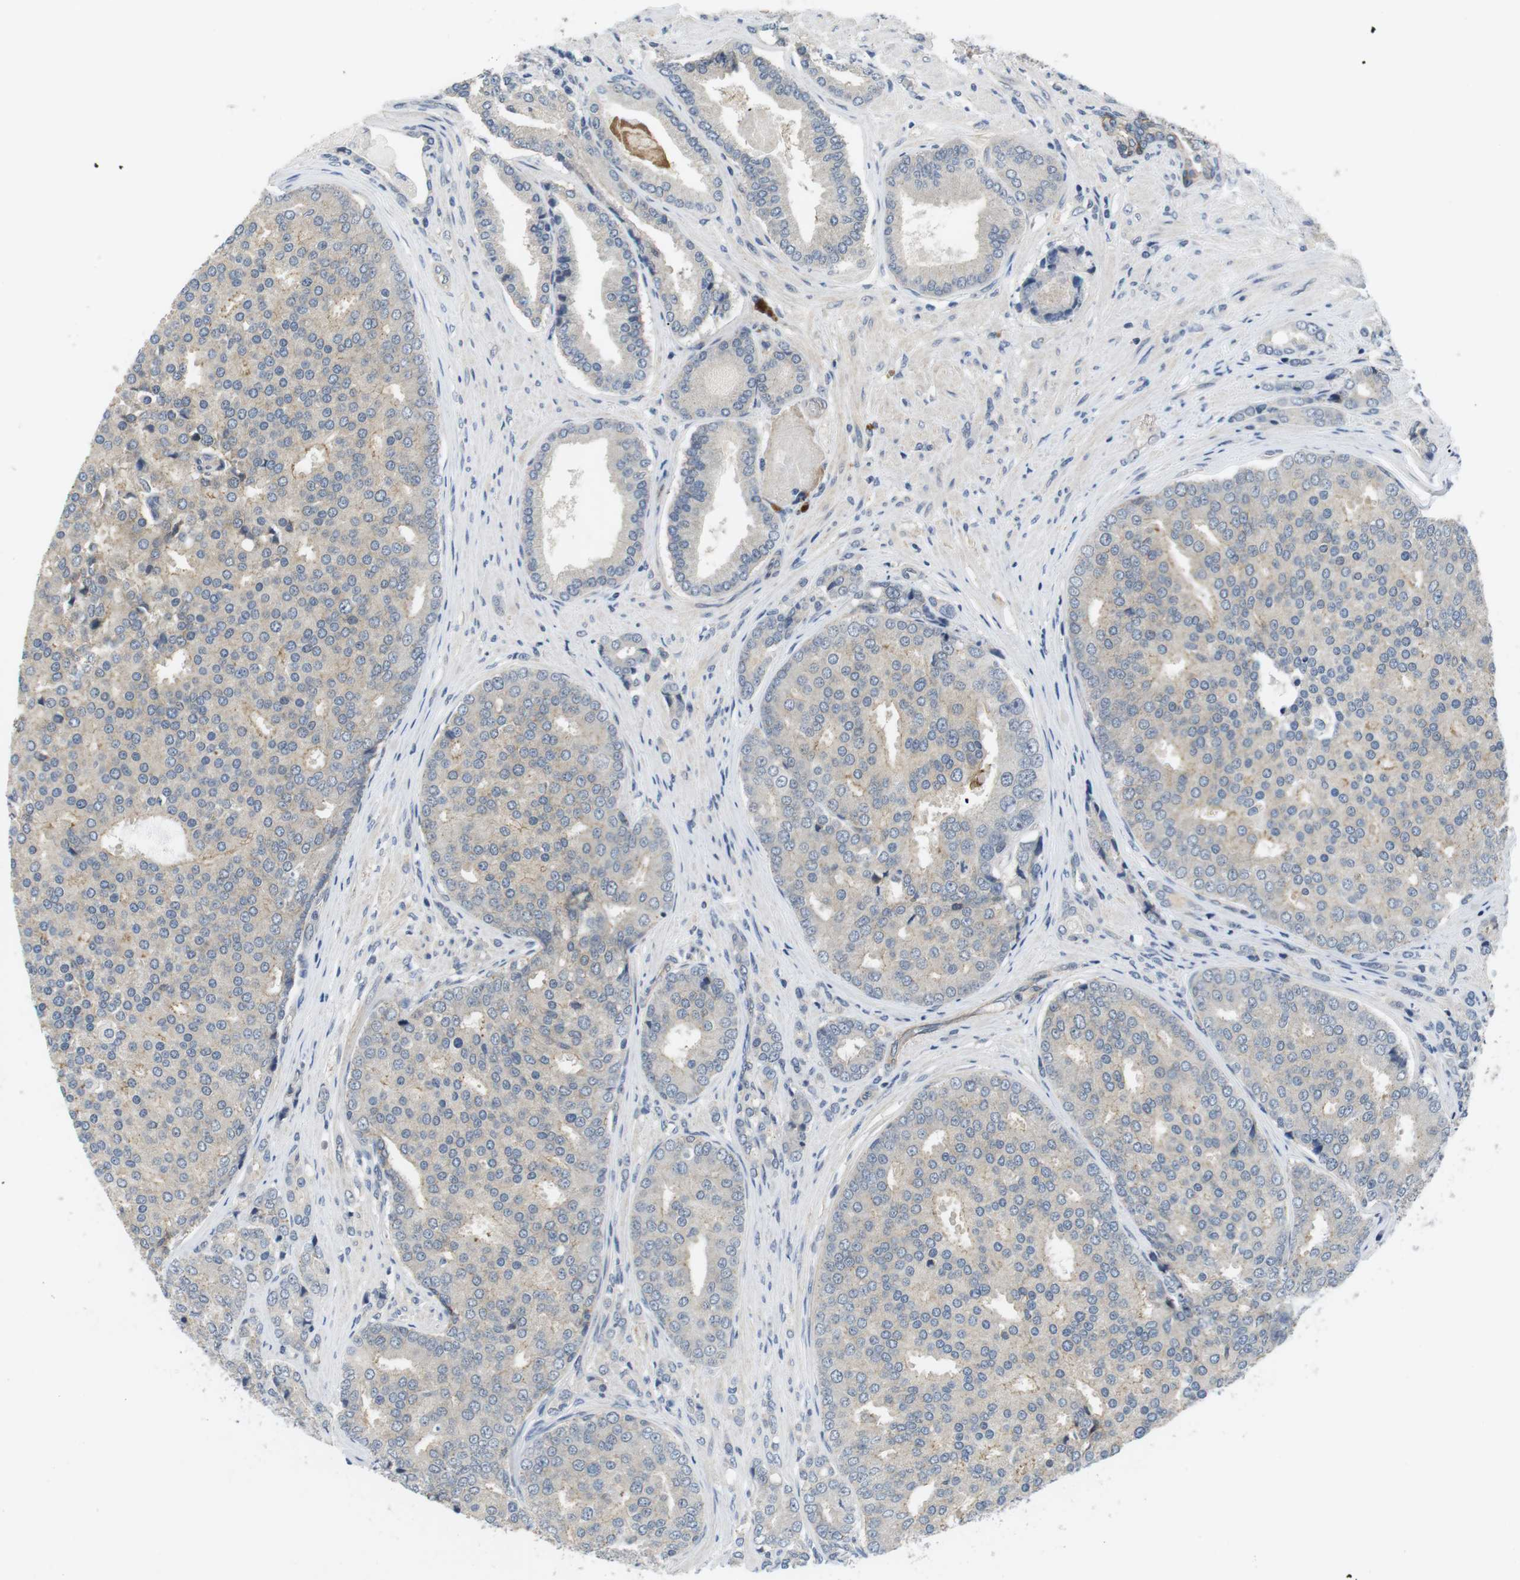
{"staining": {"intensity": "weak", "quantity": "25%-75%", "location": "cytoplasmic/membranous"}, "tissue": "prostate cancer", "cell_type": "Tumor cells", "image_type": "cancer", "snomed": [{"axis": "morphology", "description": "Adenocarcinoma, High grade"}, {"axis": "topography", "description": "Prostate"}], "caption": "High-grade adenocarcinoma (prostate) stained with a brown dye demonstrates weak cytoplasmic/membranous positive expression in about 25%-75% of tumor cells.", "gene": "NECTIN1", "patient": {"sex": "male", "age": 50}}